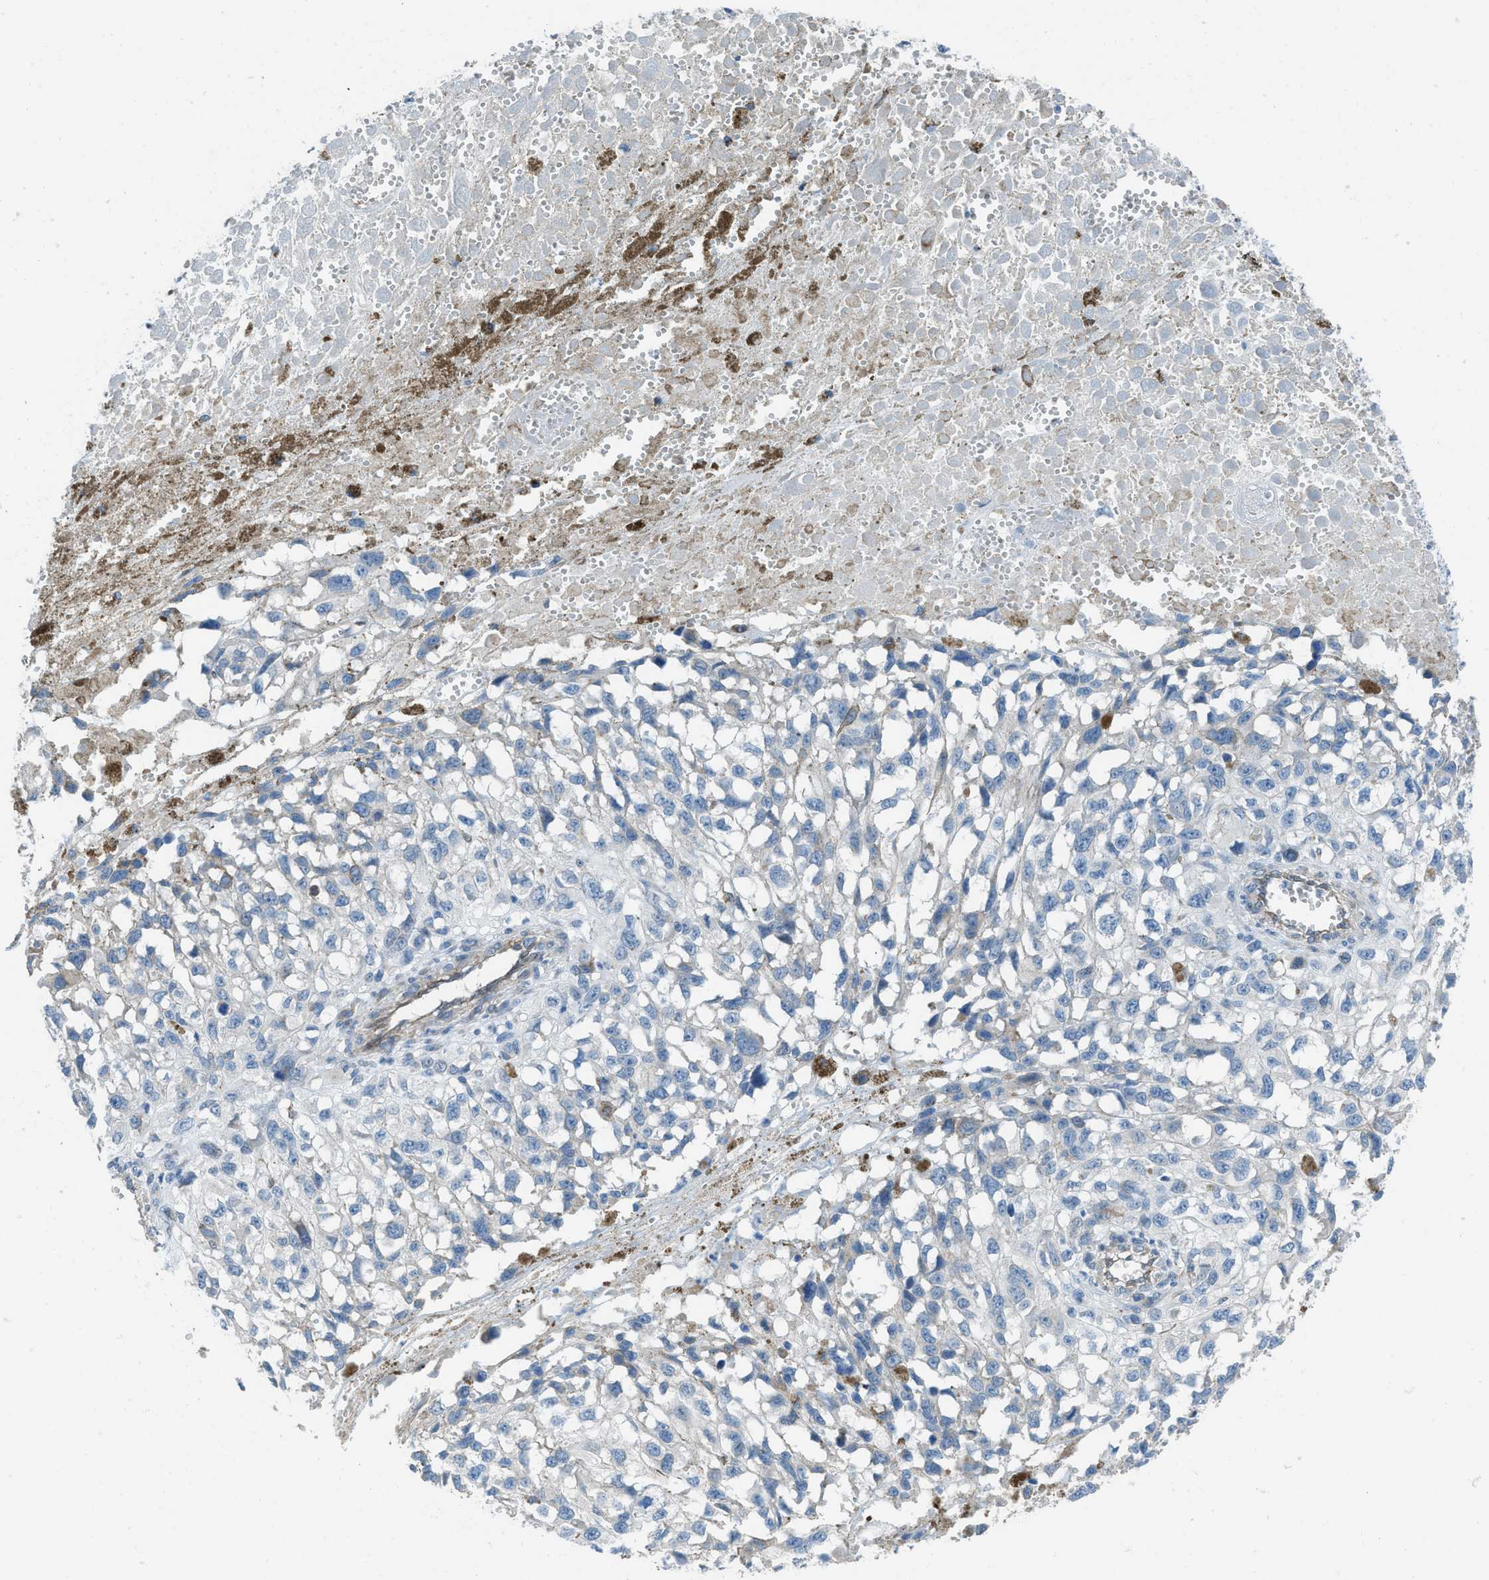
{"staining": {"intensity": "negative", "quantity": "none", "location": "none"}, "tissue": "melanoma", "cell_type": "Tumor cells", "image_type": "cancer", "snomed": [{"axis": "morphology", "description": "Malignant melanoma, Metastatic site"}, {"axis": "topography", "description": "Lymph node"}], "caption": "Immunohistochemistry of malignant melanoma (metastatic site) exhibits no expression in tumor cells. The staining was performed using DAB to visualize the protein expression in brown, while the nuclei were stained in blue with hematoxylin (Magnification: 20x).", "gene": "PRKN", "patient": {"sex": "male", "age": 59}}